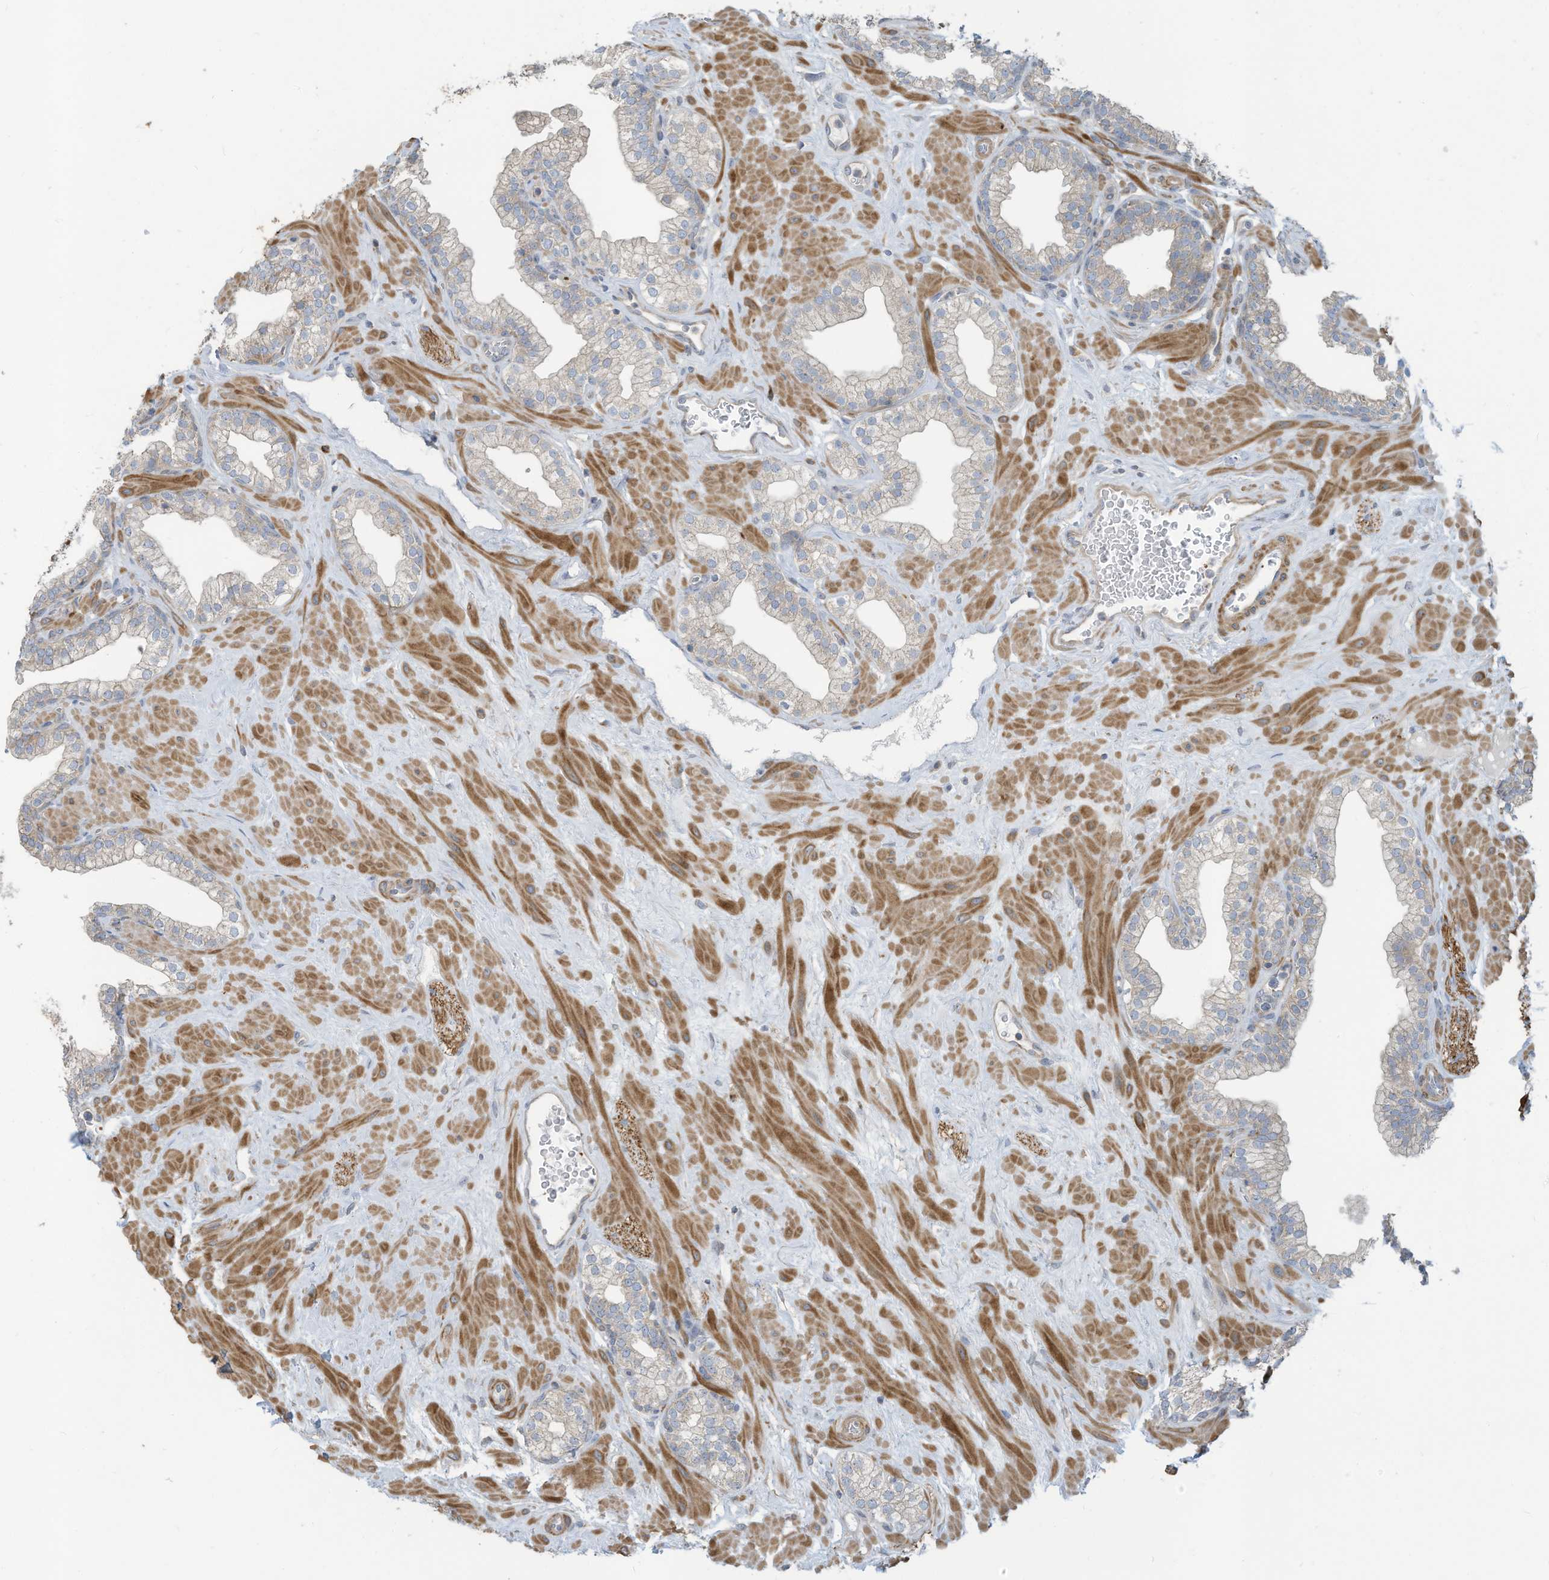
{"staining": {"intensity": "moderate", "quantity": "<25%", "location": "cytoplasmic/membranous"}, "tissue": "prostate", "cell_type": "Glandular cells", "image_type": "normal", "snomed": [{"axis": "morphology", "description": "Normal tissue, NOS"}, {"axis": "morphology", "description": "Urothelial carcinoma, Low grade"}, {"axis": "topography", "description": "Urinary bladder"}, {"axis": "topography", "description": "Prostate"}], "caption": "Glandular cells exhibit low levels of moderate cytoplasmic/membranous positivity in about <25% of cells in unremarkable human prostate.", "gene": "GTPBP2", "patient": {"sex": "male", "age": 60}}